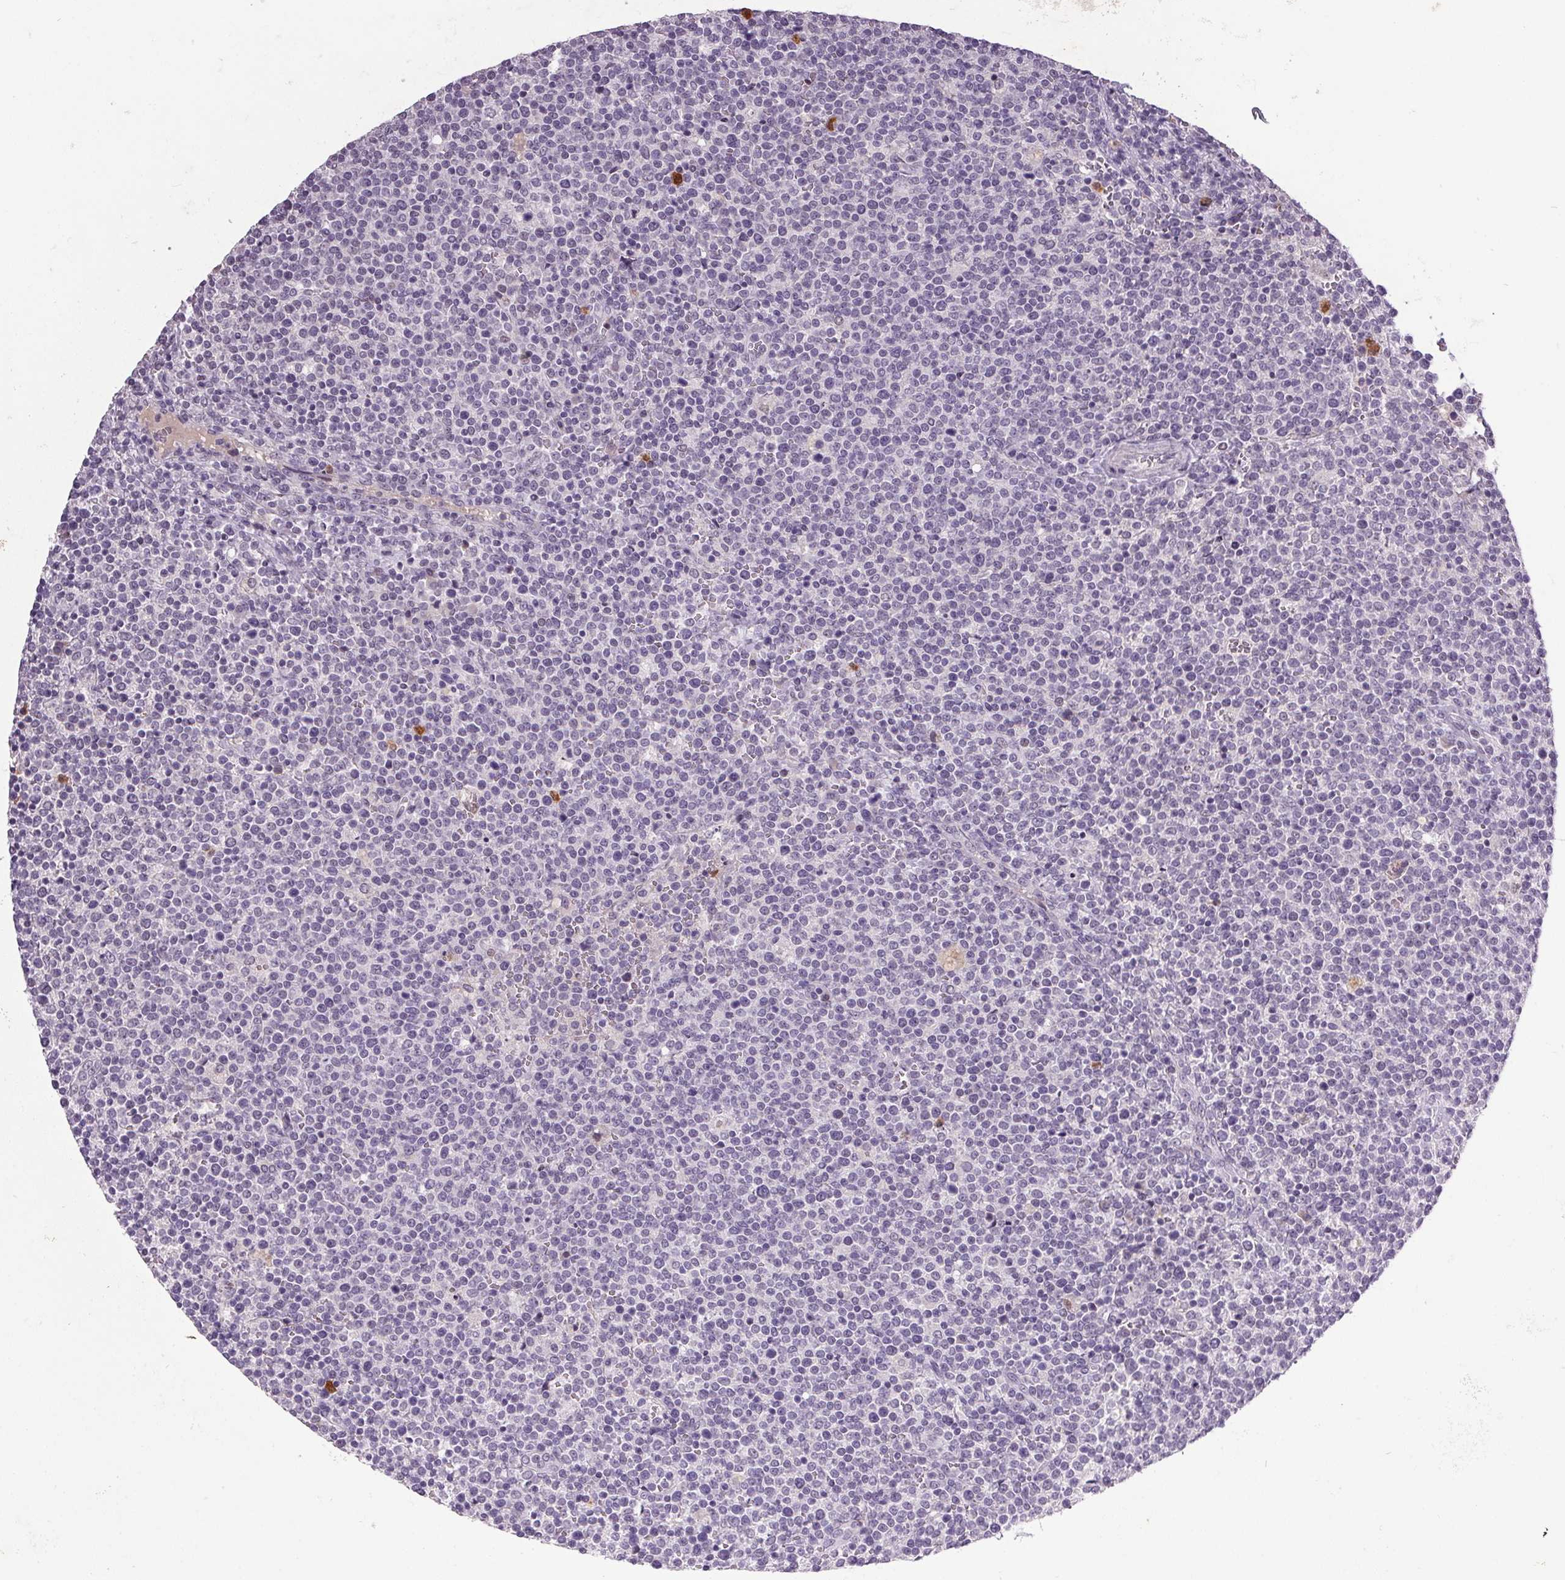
{"staining": {"intensity": "negative", "quantity": "none", "location": "none"}, "tissue": "lymphoma", "cell_type": "Tumor cells", "image_type": "cancer", "snomed": [{"axis": "morphology", "description": "Malignant lymphoma, non-Hodgkin's type, High grade"}, {"axis": "topography", "description": "Lymph node"}], "caption": "This is a micrograph of immunohistochemistry (IHC) staining of lymphoma, which shows no positivity in tumor cells. (Stains: DAB (3,3'-diaminobenzidine) IHC with hematoxylin counter stain, Microscopy: brightfield microscopy at high magnification).", "gene": "TRDN", "patient": {"sex": "male", "age": 61}}